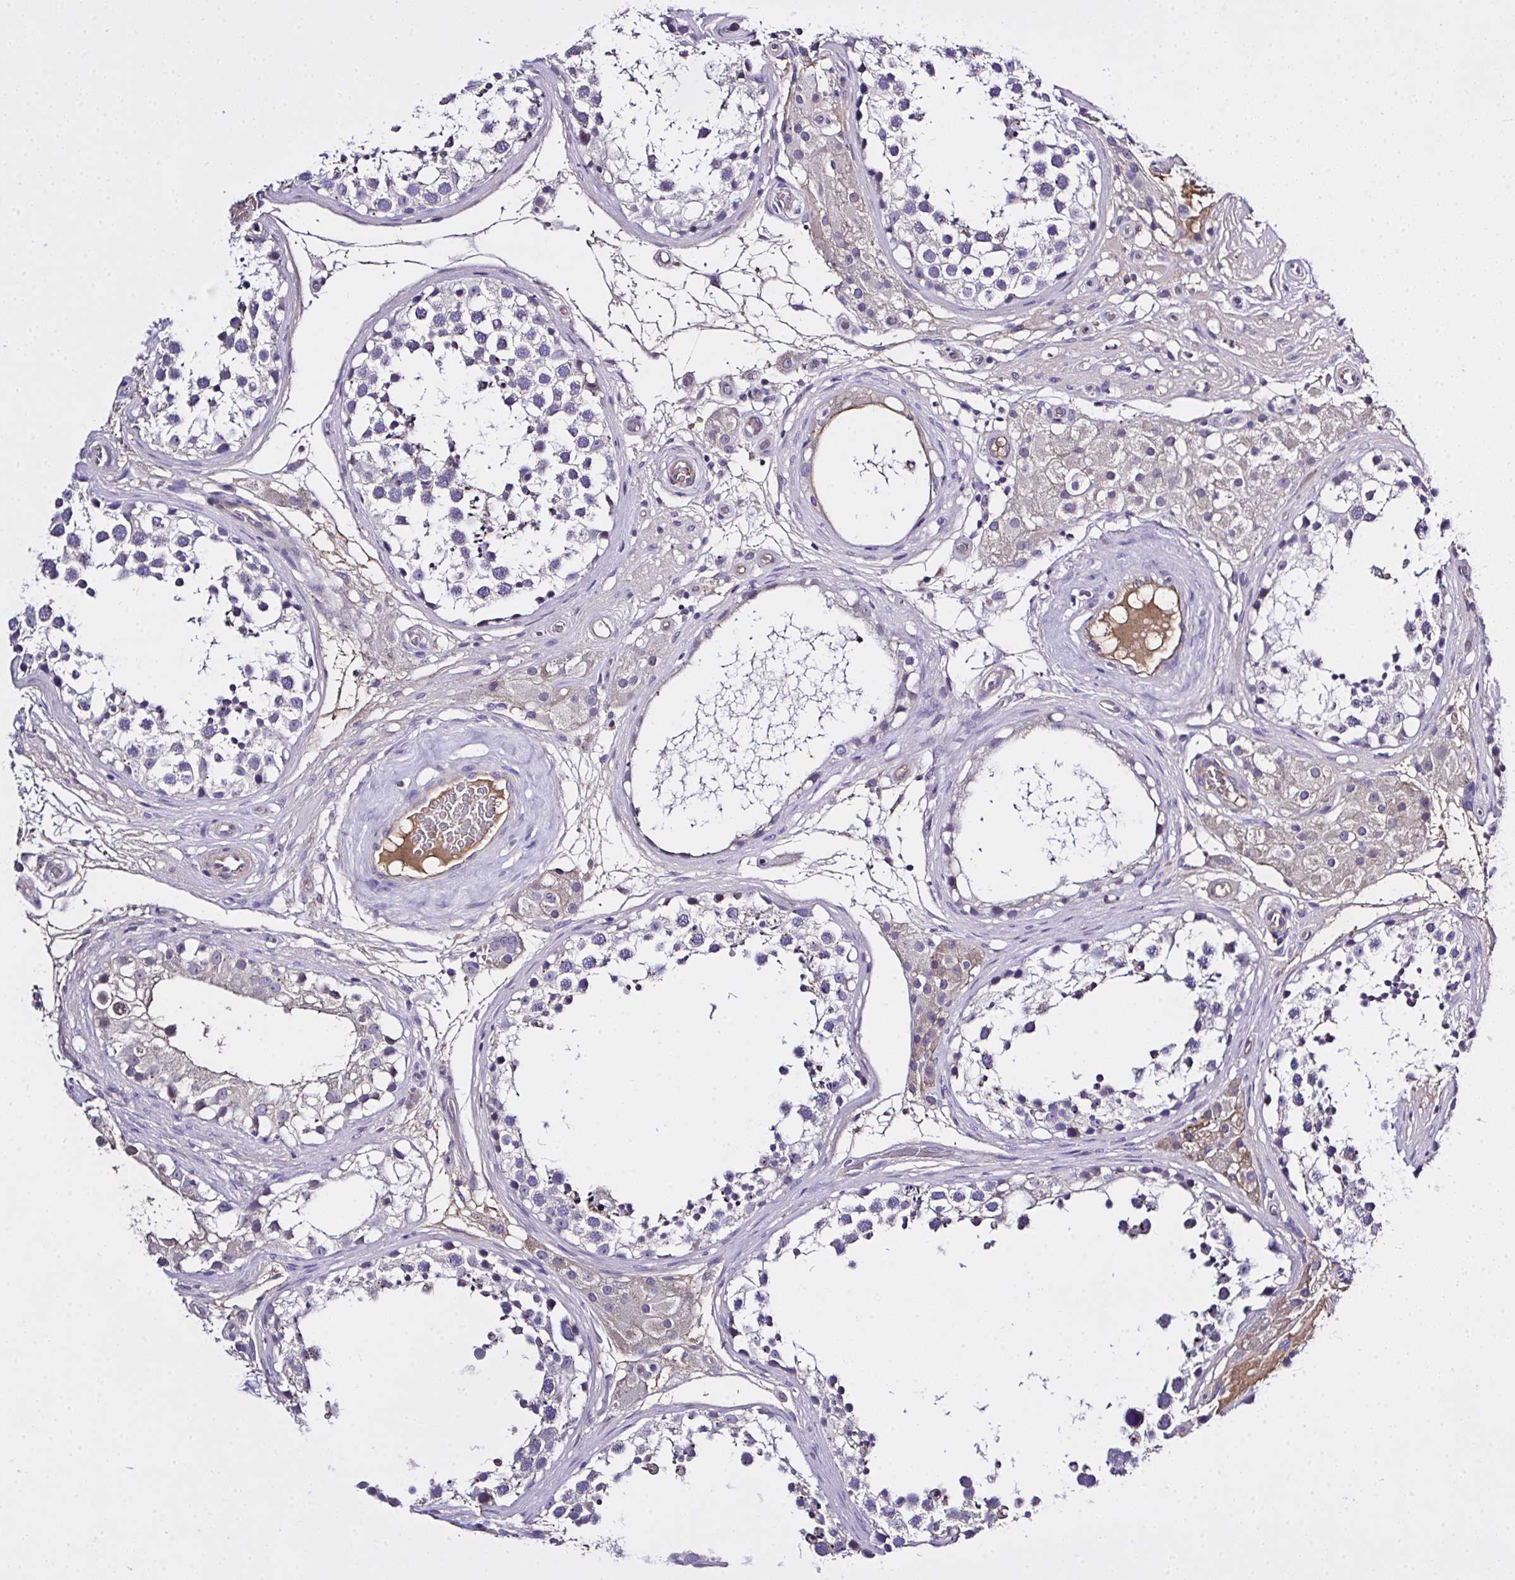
{"staining": {"intensity": "weak", "quantity": "<25%", "location": "cytoplasmic/membranous"}, "tissue": "testis", "cell_type": "Cells in seminiferous ducts", "image_type": "normal", "snomed": [{"axis": "morphology", "description": "Normal tissue, NOS"}, {"axis": "morphology", "description": "Seminoma, NOS"}, {"axis": "topography", "description": "Testis"}], "caption": "This histopathology image is of benign testis stained with immunohistochemistry to label a protein in brown with the nuclei are counter-stained blue. There is no positivity in cells in seminiferous ducts. (DAB (3,3'-diaminobenzidine) IHC, high magnification).", "gene": "ZNF813", "patient": {"sex": "male", "age": 65}}